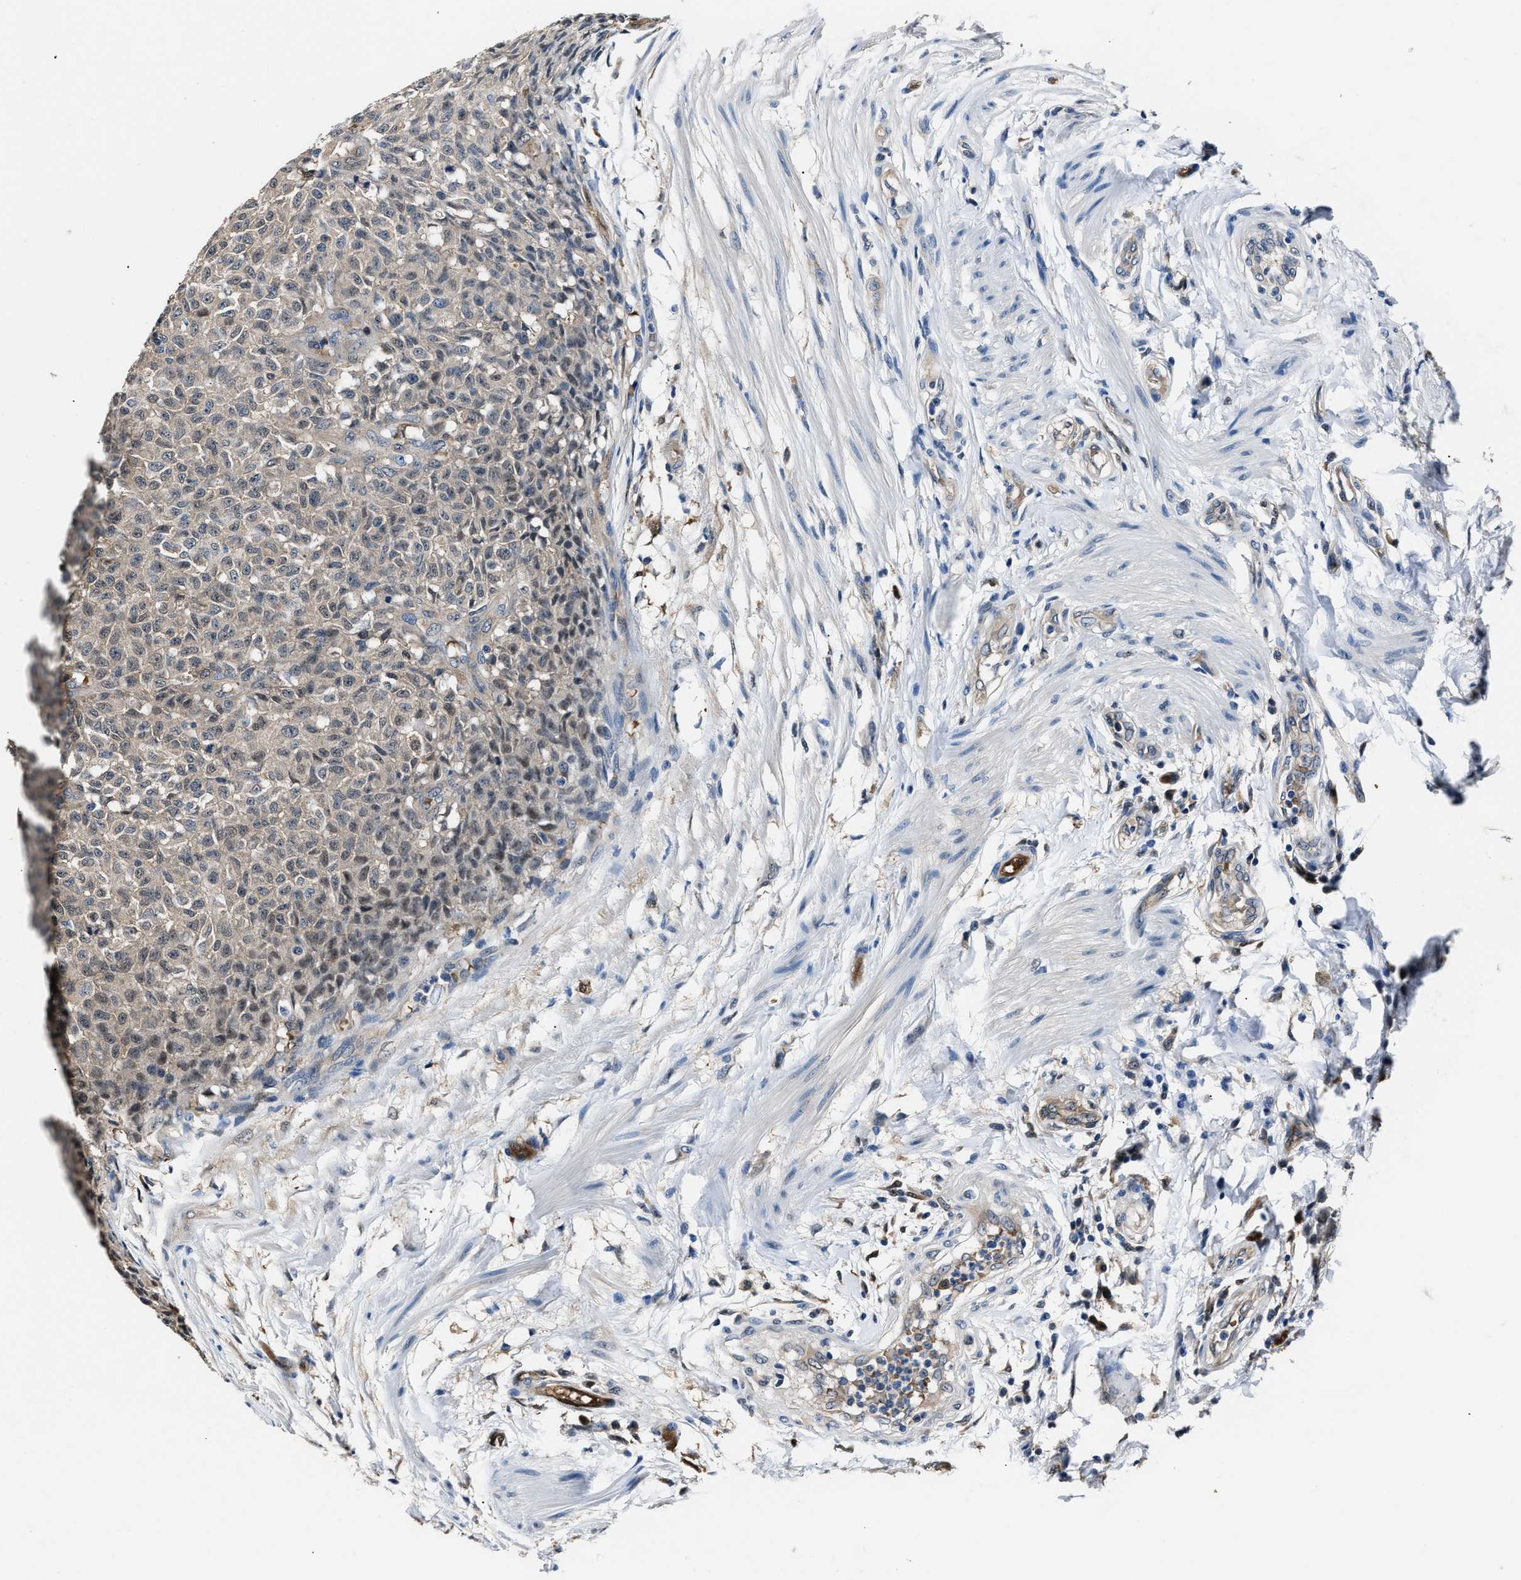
{"staining": {"intensity": "negative", "quantity": "none", "location": "none"}, "tissue": "testis cancer", "cell_type": "Tumor cells", "image_type": "cancer", "snomed": [{"axis": "morphology", "description": "Seminoma, NOS"}, {"axis": "topography", "description": "Testis"}], "caption": "DAB immunohistochemical staining of human seminoma (testis) demonstrates no significant expression in tumor cells.", "gene": "PPA1", "patient": {"sex": "male", "age": 59}}